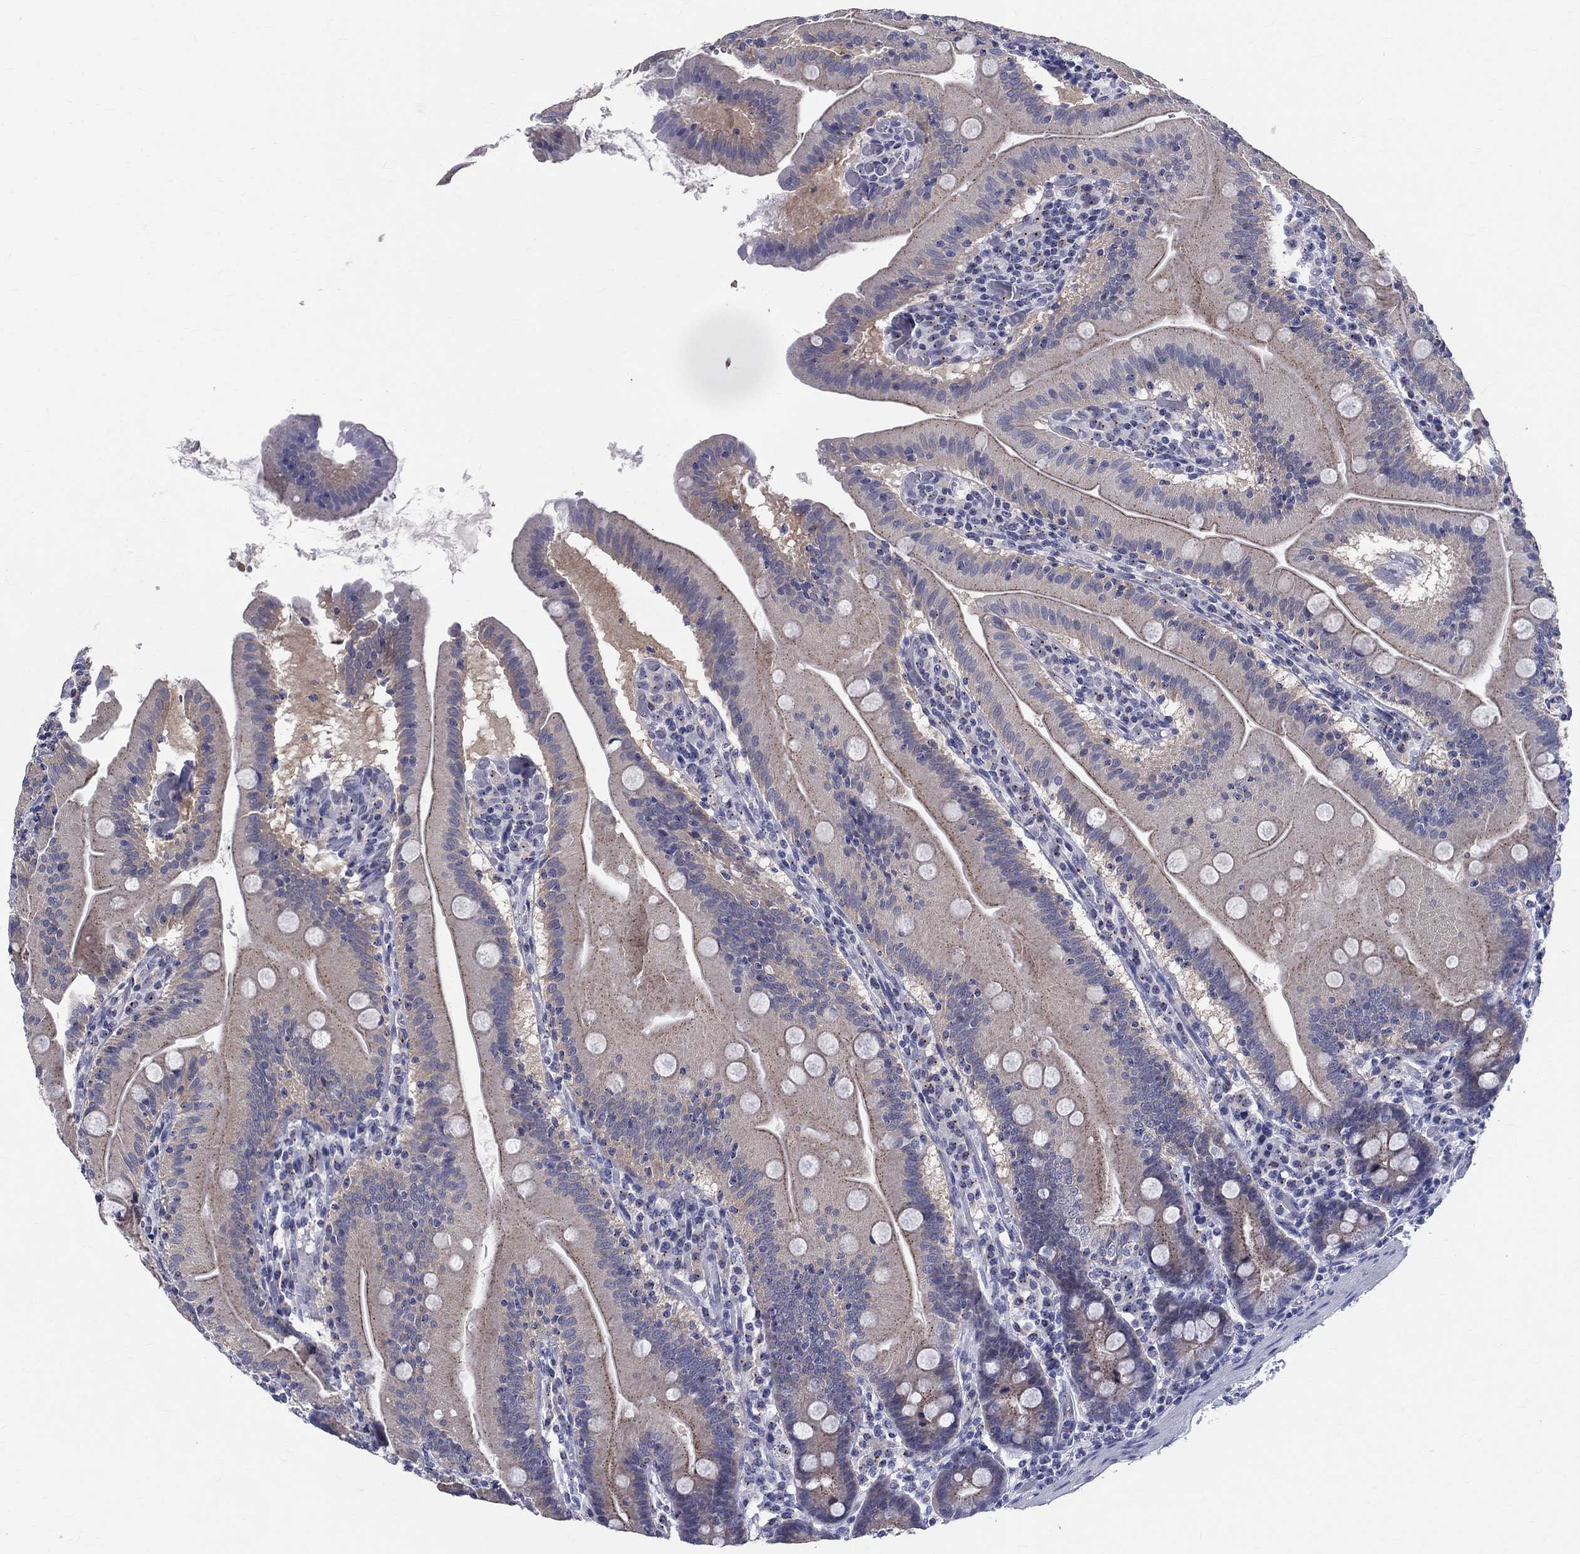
{"staining": {"intensity": "moderate", "quantity": "25%-75%", "location": "cytoplasmic/membranous"}, "tissue": "small intestine", "cell_type": "Glandular cells", "image_type": "normal", "snomed": [{"axis": "morphology", "description": "Normal tissue, NOS"}, {"axis": "topography", "description": "Small intestine"}], "caption": "An IHC micrograph of normal tissue is shown. Protein staining in brown labels moderate cytoplasmic/membranous positivity in small intestine within glandular cells.", "gene": "CEP43", "patient": {"sex": "male", "age": 37}}